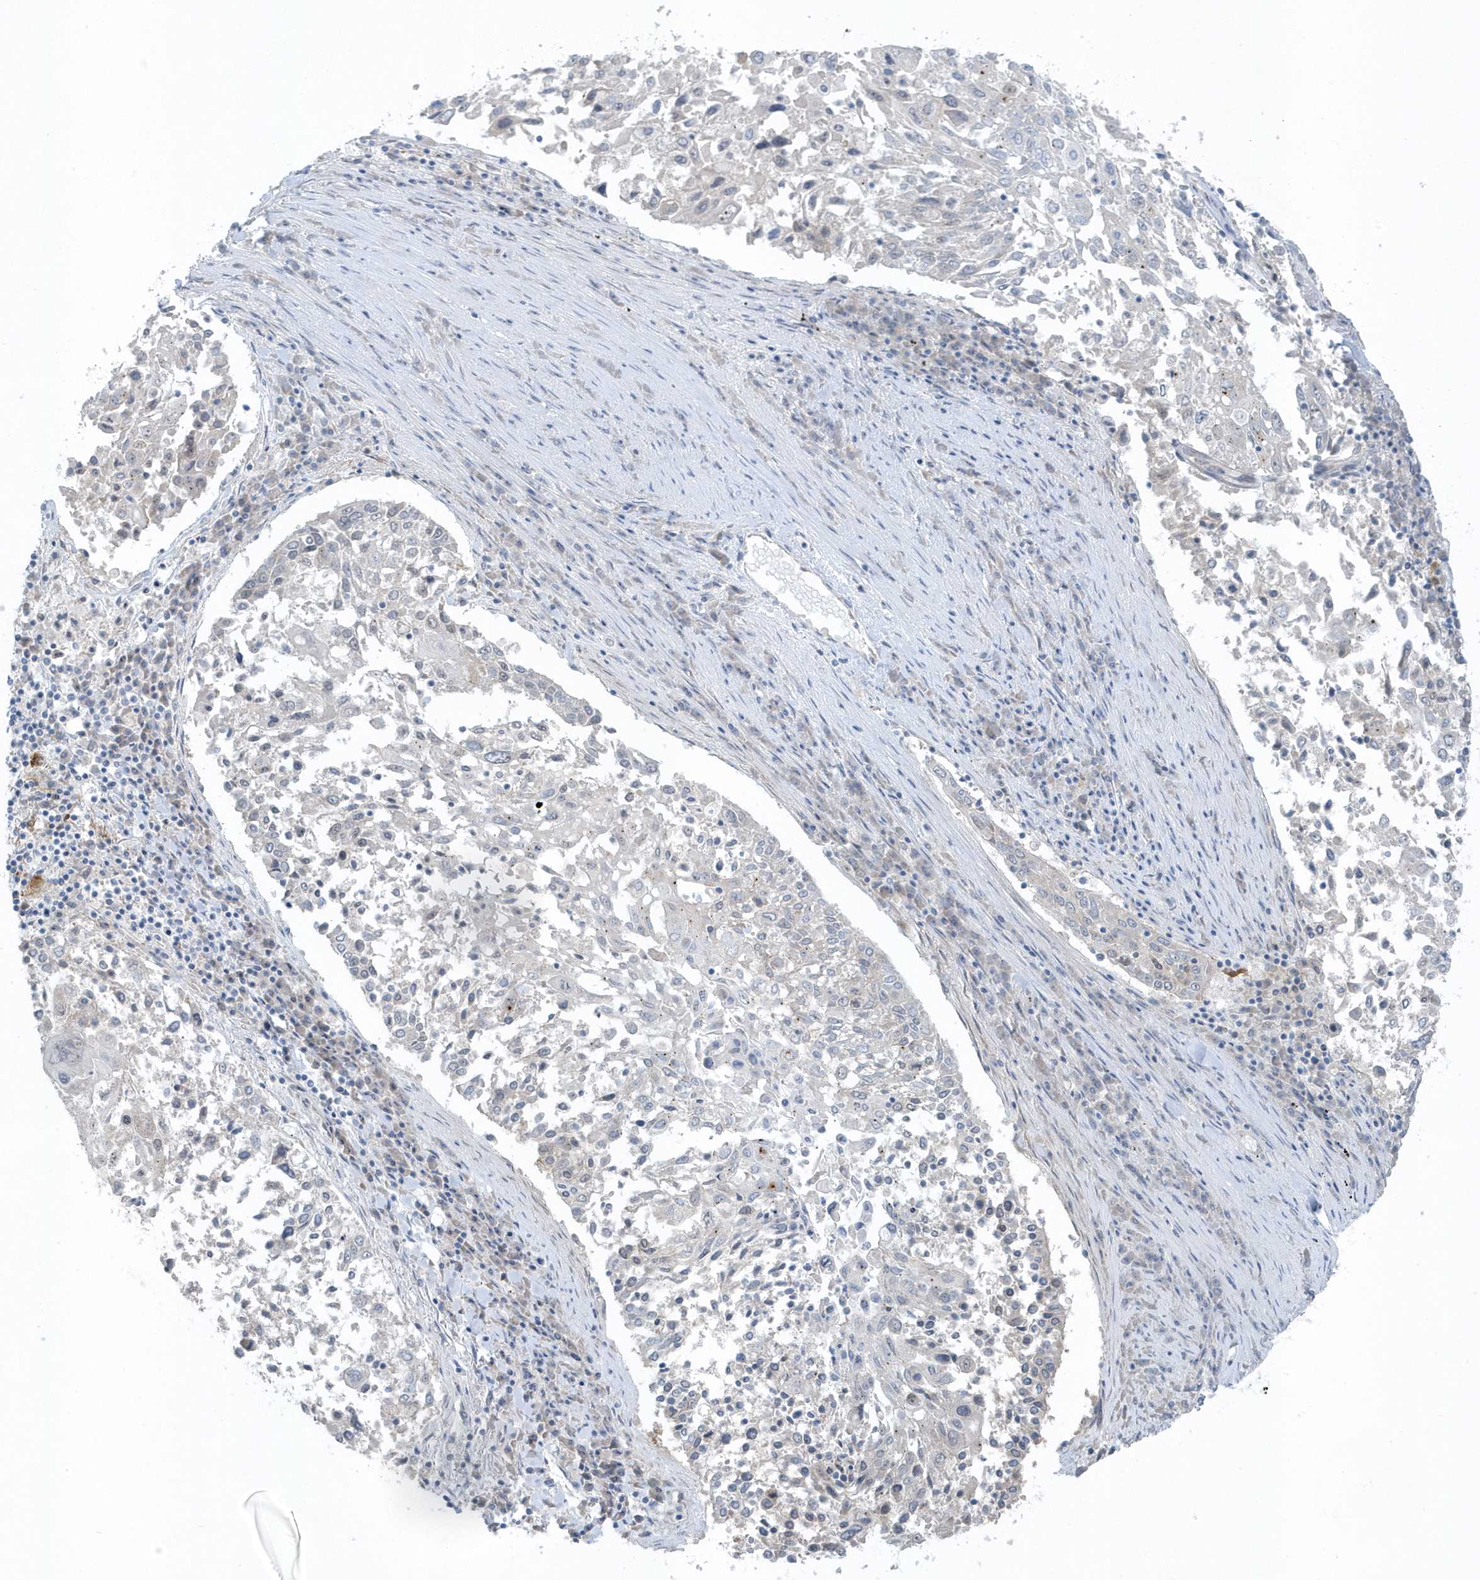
{"staining": {"intensity": "negative", "quantity": "none", "location": "none"}, "tissue": "lung cancer", "cell_type": "Tumor cells", "image_type": "cancer", "snomed": [{"axis": "morphology", "description": "Squamous cell carcinoma, NOS"}, {"axis": "topography", "description": "Lung"}], "caption": "An image of human squamous cell carcinoma (lung) is negative for staining in tumor cells.", "gene": "SCN3A", "patient": {"sex": "male", "age": 65}}